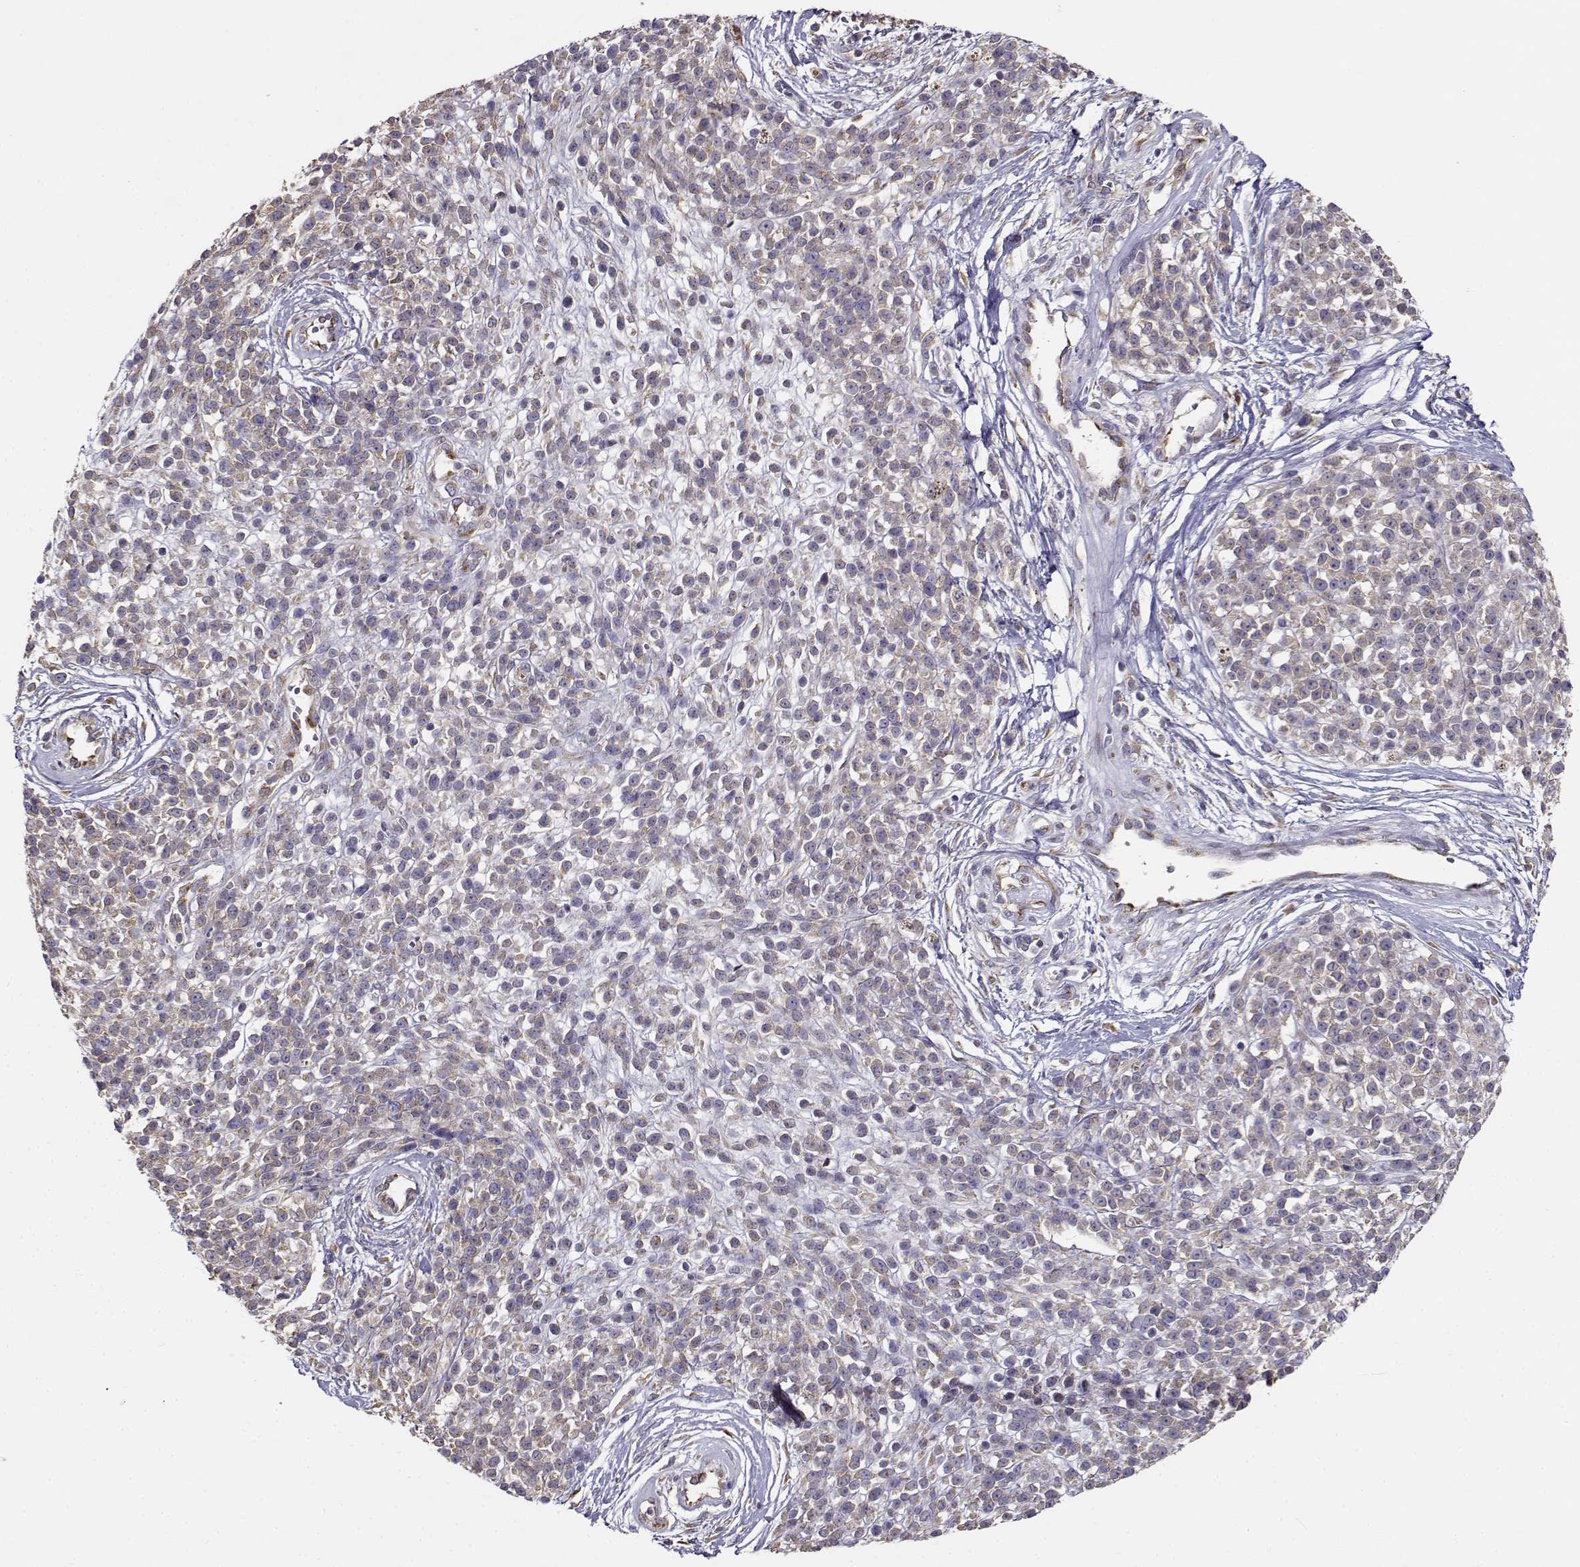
{"staining": {"intensity": "weak", "quantity": ">75%", "location": "cytoplasmic/membranous"}, "tissue": "melanoma", "cell_type": "Tumor cells", "image_type": "cancer", "snomed": [{"axis": "morphology", "description": "Malignant melanoma, NOS"}, {"axis": "topography", "description": "Skin"}, {"axis": "topography", "description": "Skin of trunk"}], "caption": "Tumor cells demonstrate weak cytoplasmic/membranous expression in approximately >75% of cells in malignant melanoma. The staining is performed using DAB brown chromogen to label protein expression. The nuclei are counter-stained blue using hematoxylin.", "gene": "BEND6", "patient": {"sex": "male", "age": 74}}